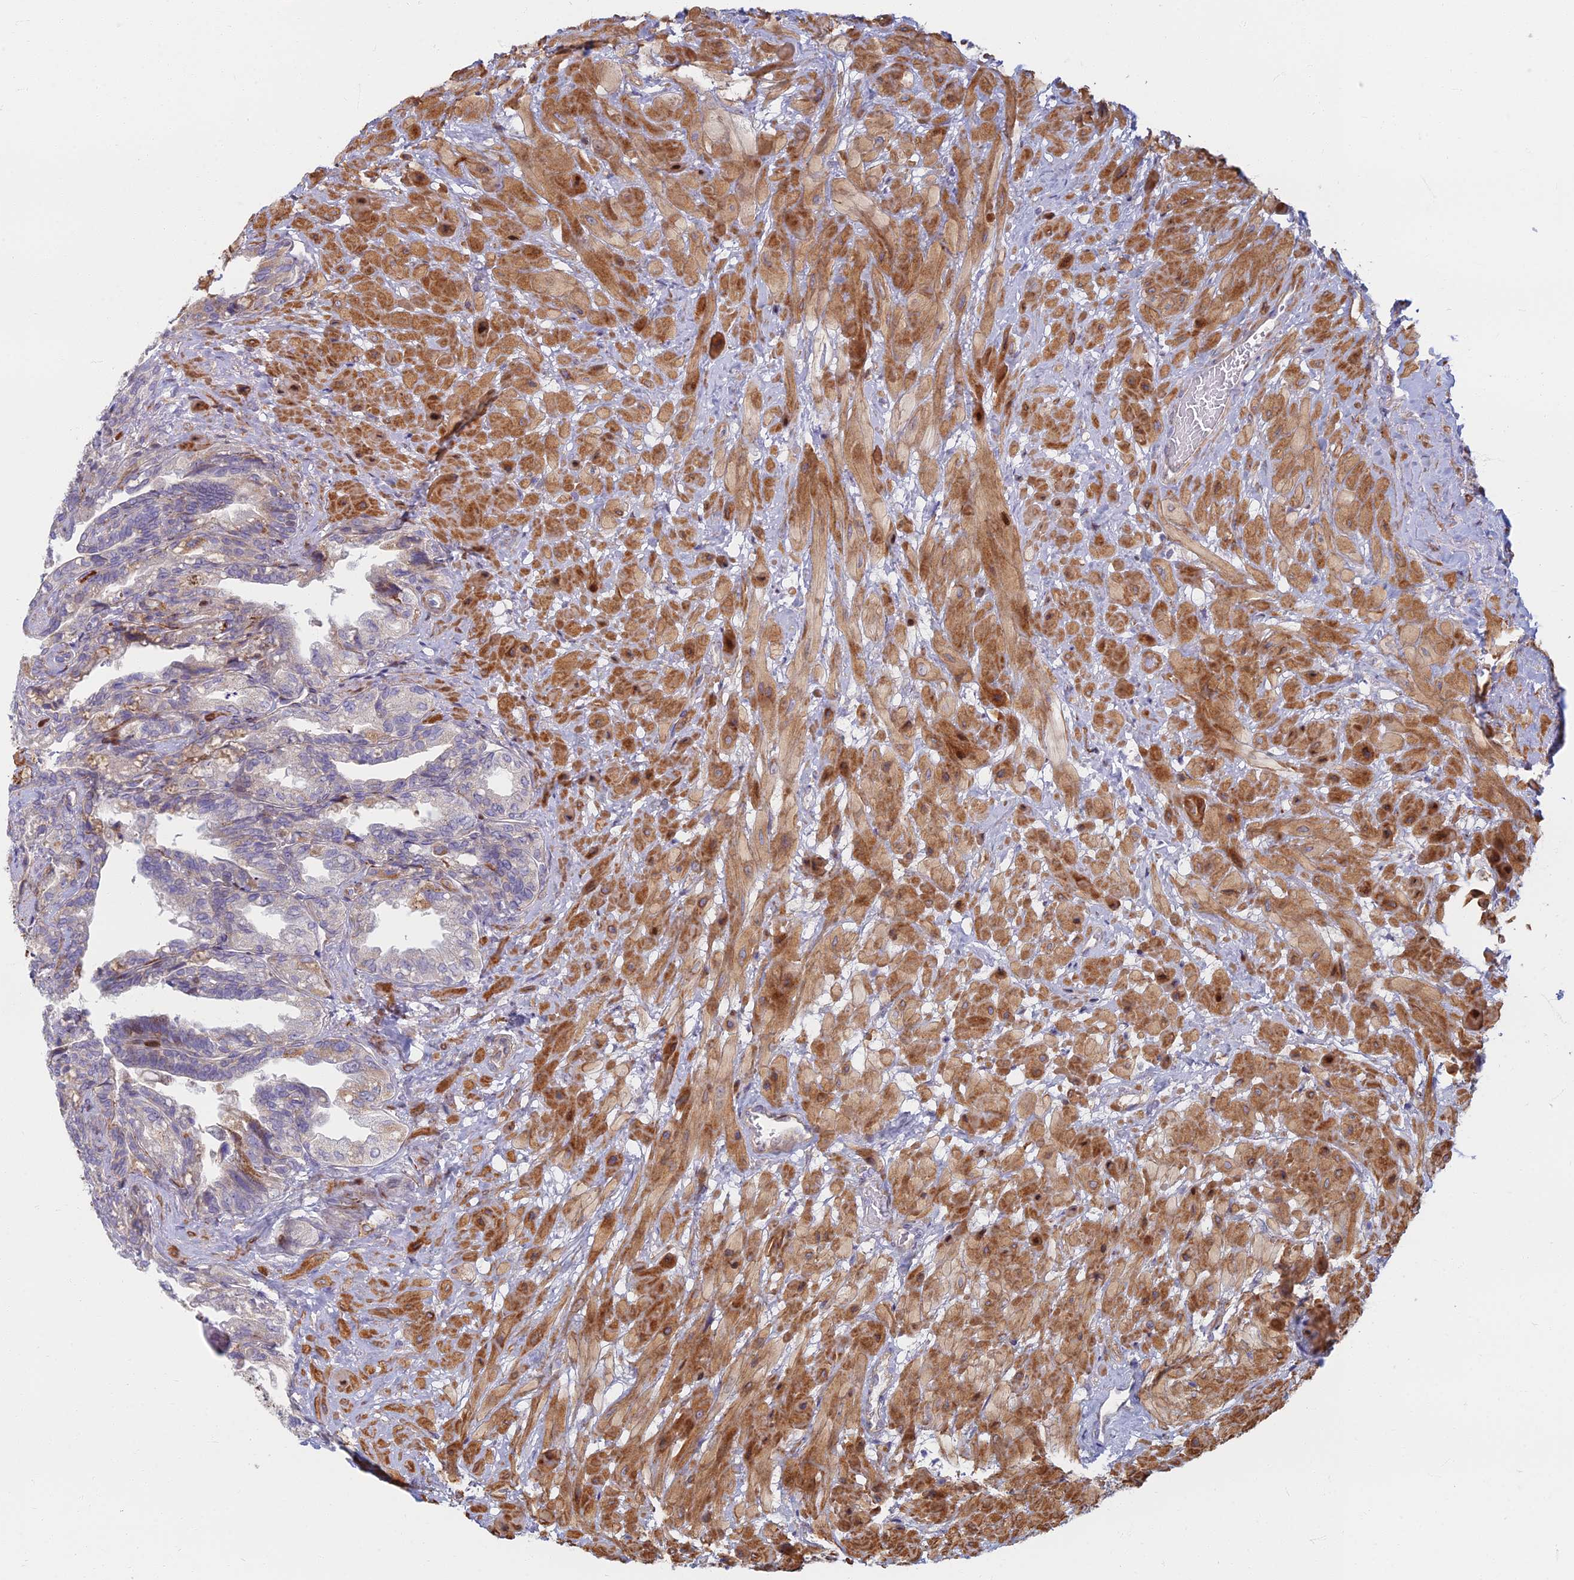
{"staining": {"intensity": "weak", "quantity": "<25%", "location": "cytoplasmic/membranous"}, "tissue": "seminal vesicle", "cell_type": "Glandular cells", "image_type": "normal", "snomed": [{"axis": "morphology", "description": "Normal tissue, NOS"}, {"axis": "topography", "description": "Seminal veicle"}, {"axis": "topography", "description": "Peripheral nerve tissue"}], "caption": "An immunohistochemistry image of benign seminal vesicle is shown. There is no staining in glandular cells of seminal vesicle. (DAB immunohistochemistry, high magnification).", "gene": "C15orf40", "patient": {"sex": "male", "age": 60}}